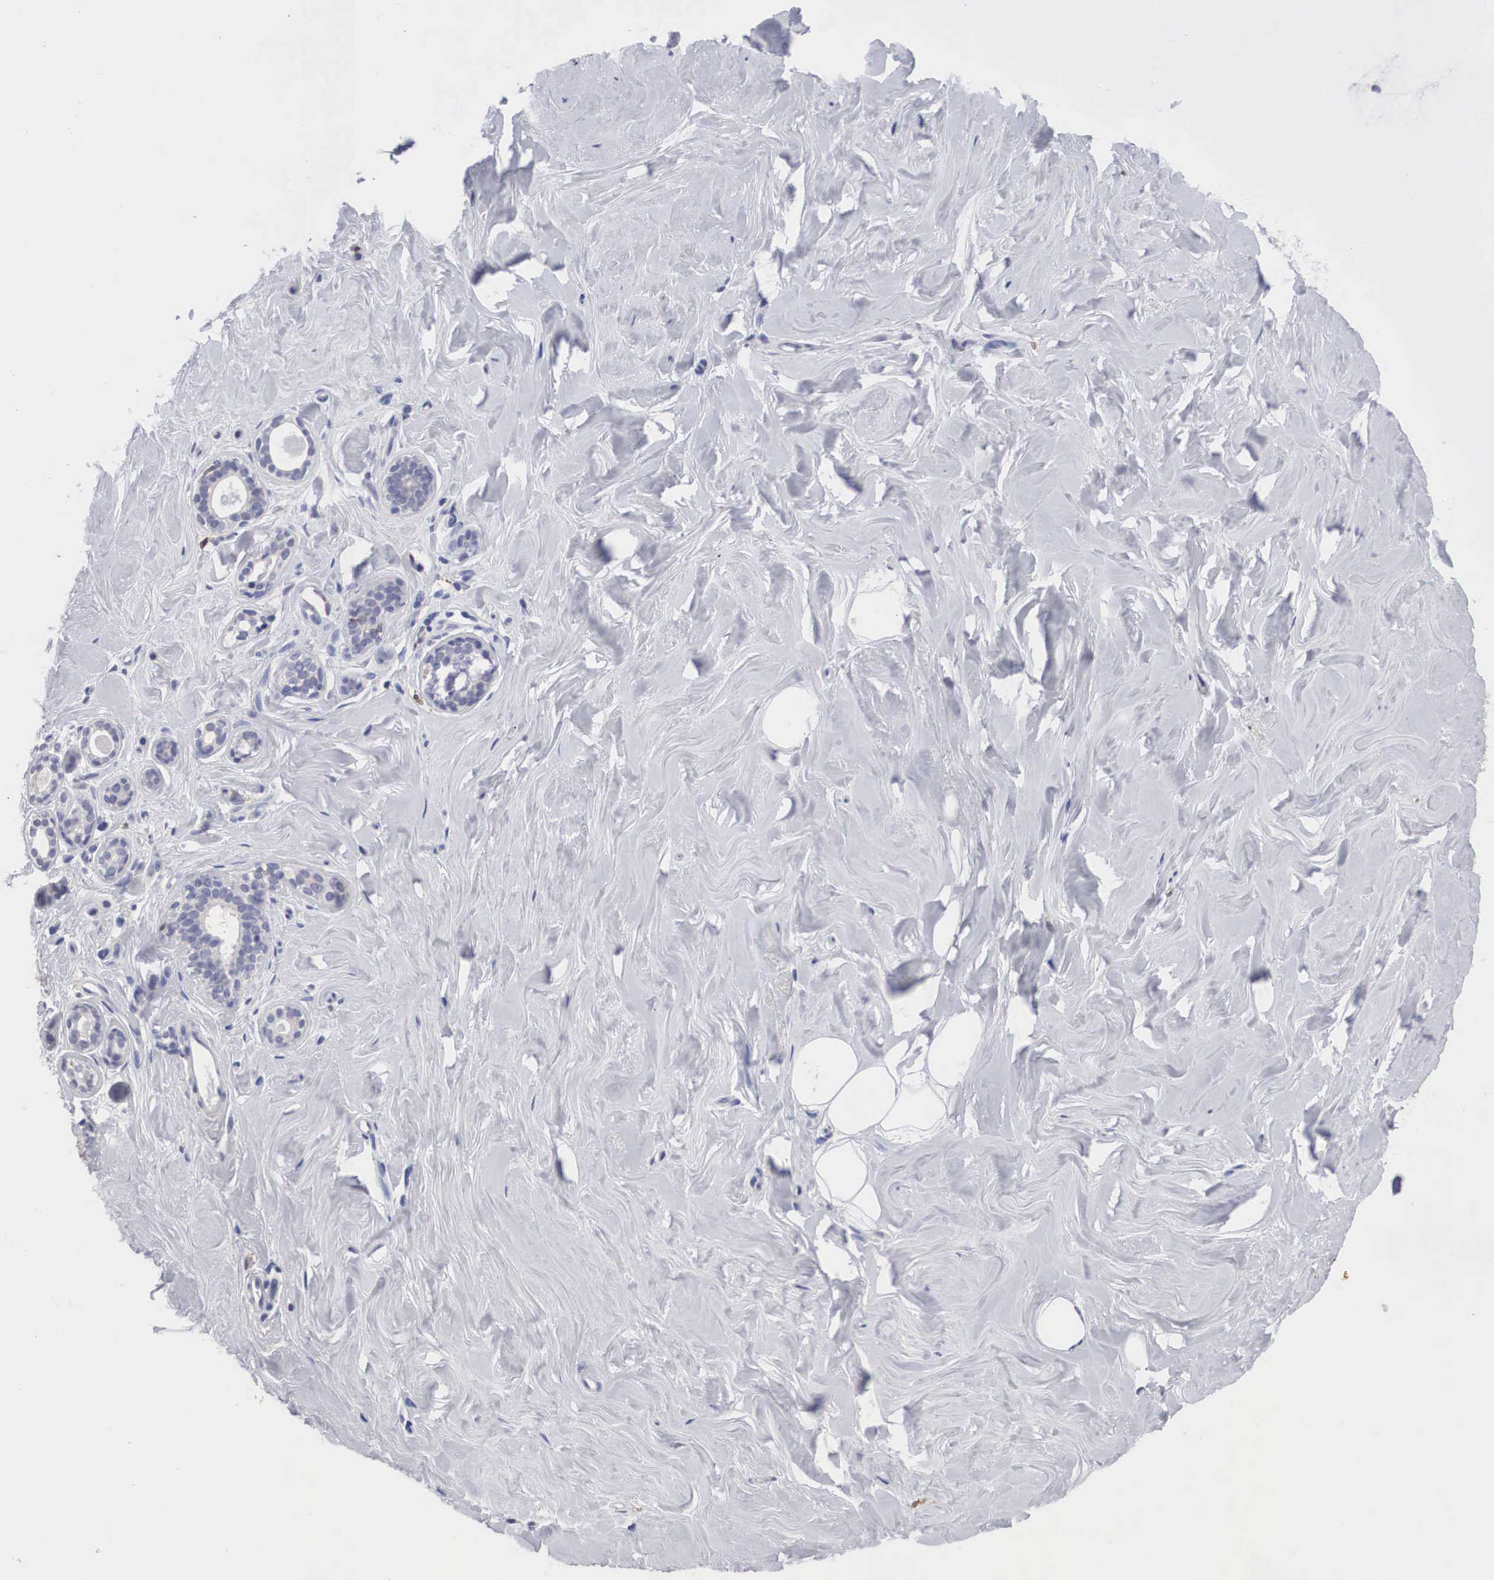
{"staining": {"intensity": "negative", "quantity": "none", "location": "none"}, "tissue": "breast", "cell_type": "Adipocytes", "image_type": "normal", "snomed": [{"axis": "morphology", "description": "Normal tissue, NOS"}, {"axis": "topography", "description": "Breast"}], "caption": "The histopathology image exhibits no significant expression in adipocytes of breast. (Stains: DAB (3,3'-diaminobenzidine) immunohistochemistry with hematoxylin counter stain, Microscopy: brightfield microscopy at high magnification).", "gene": "HMOX1", "patient": {"sex": "female", "age": 54}}